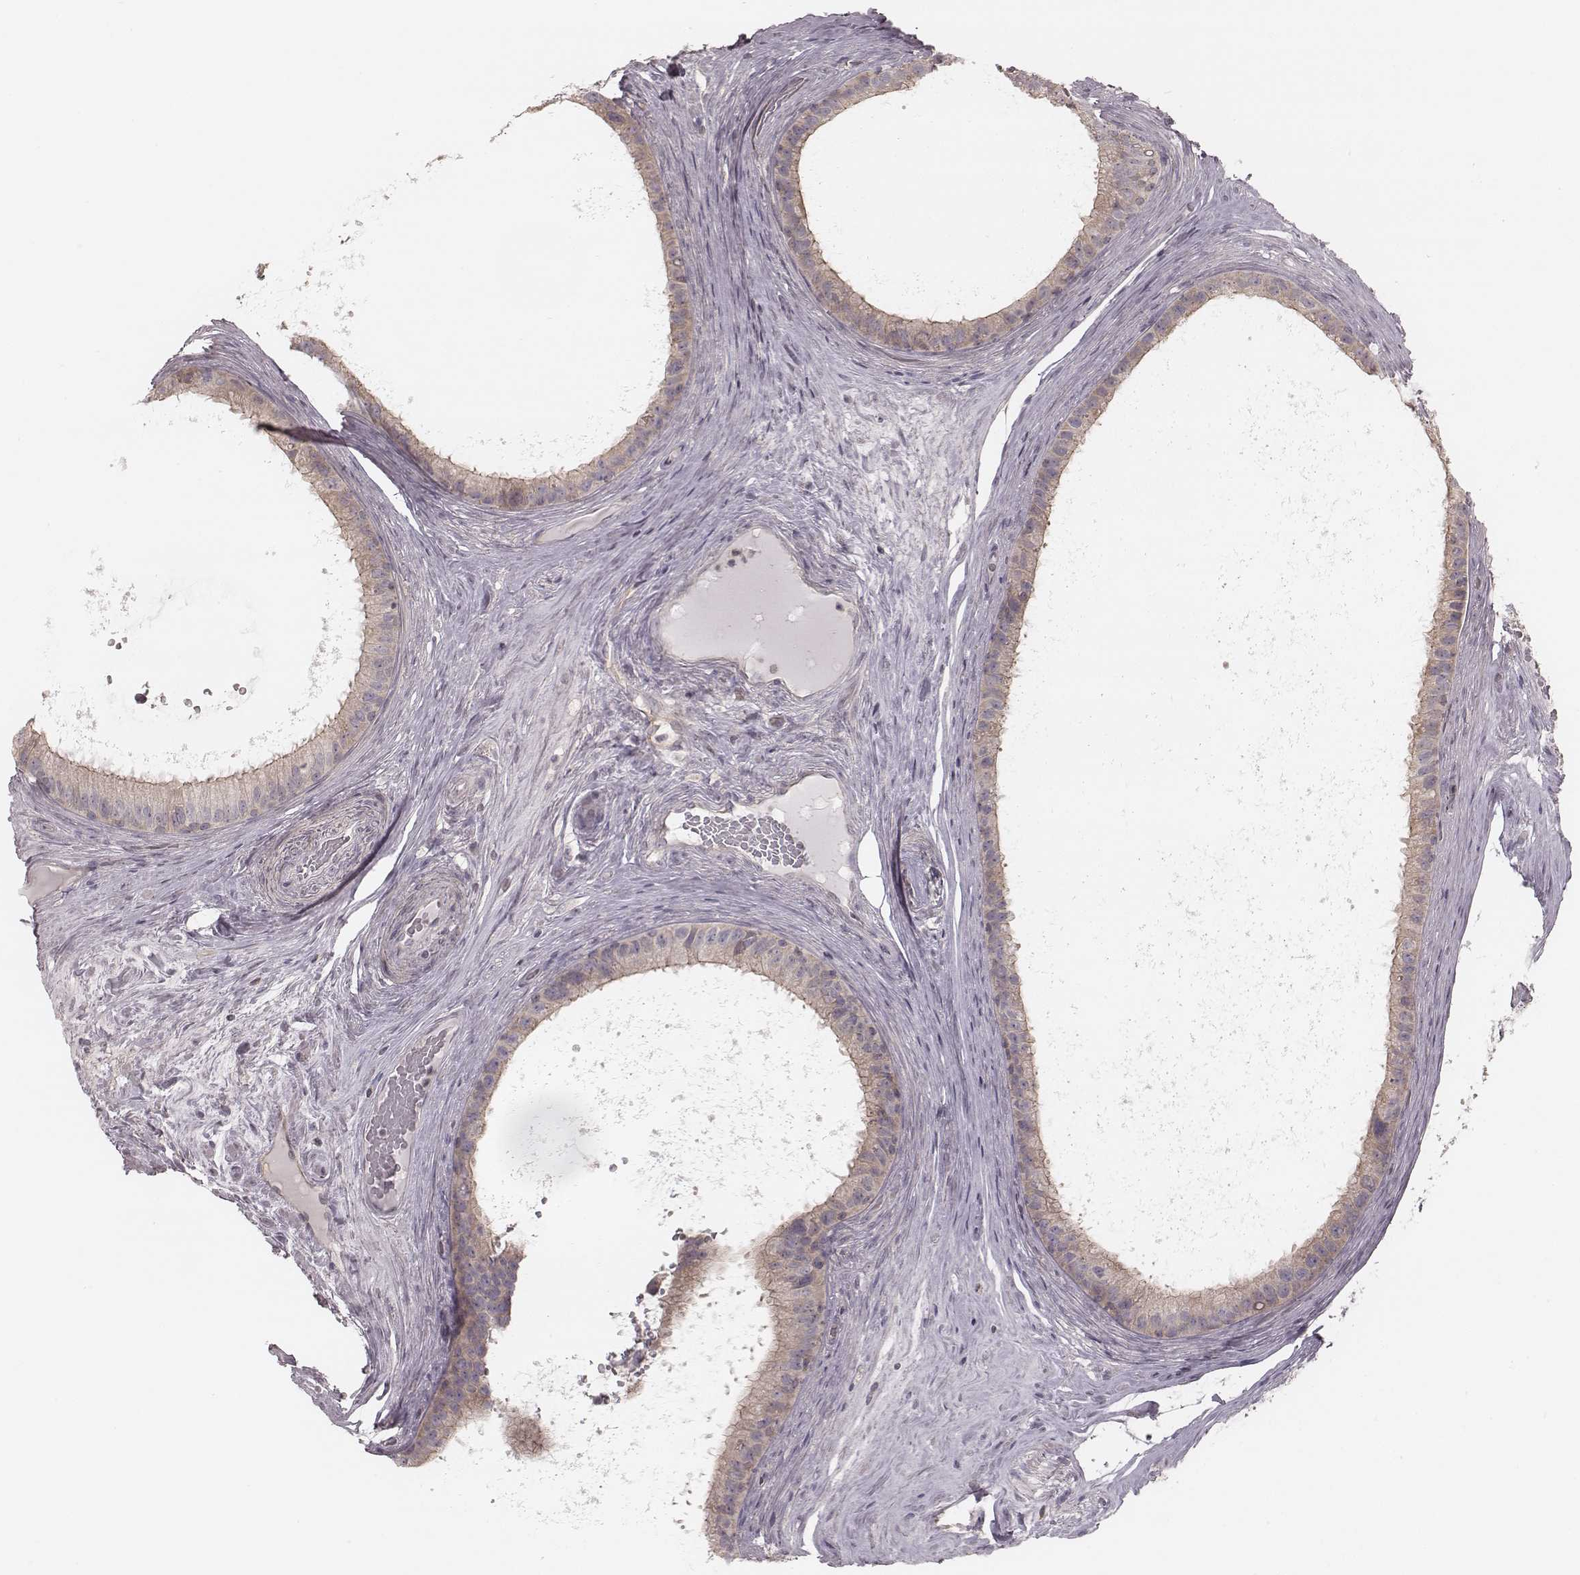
{"staining": {"intensity": "weak", "quantity": "<25%", "location": "cytoplasmic/membranous"}, "tissue": "epididymis", "cell_type": "Glandular cells", "image_type": "normal", "snomed": [{"axis": "morphology", "description": "Normal tissue, NOS"}, {"axis": "topography", "description": "Epididymis"}], "caption": "Protein analysis of unremarkable epididymis displays no significant expression in glandular cells.", "gene": "TDRD5", "patient": {"sex": "male", "age": 59}}